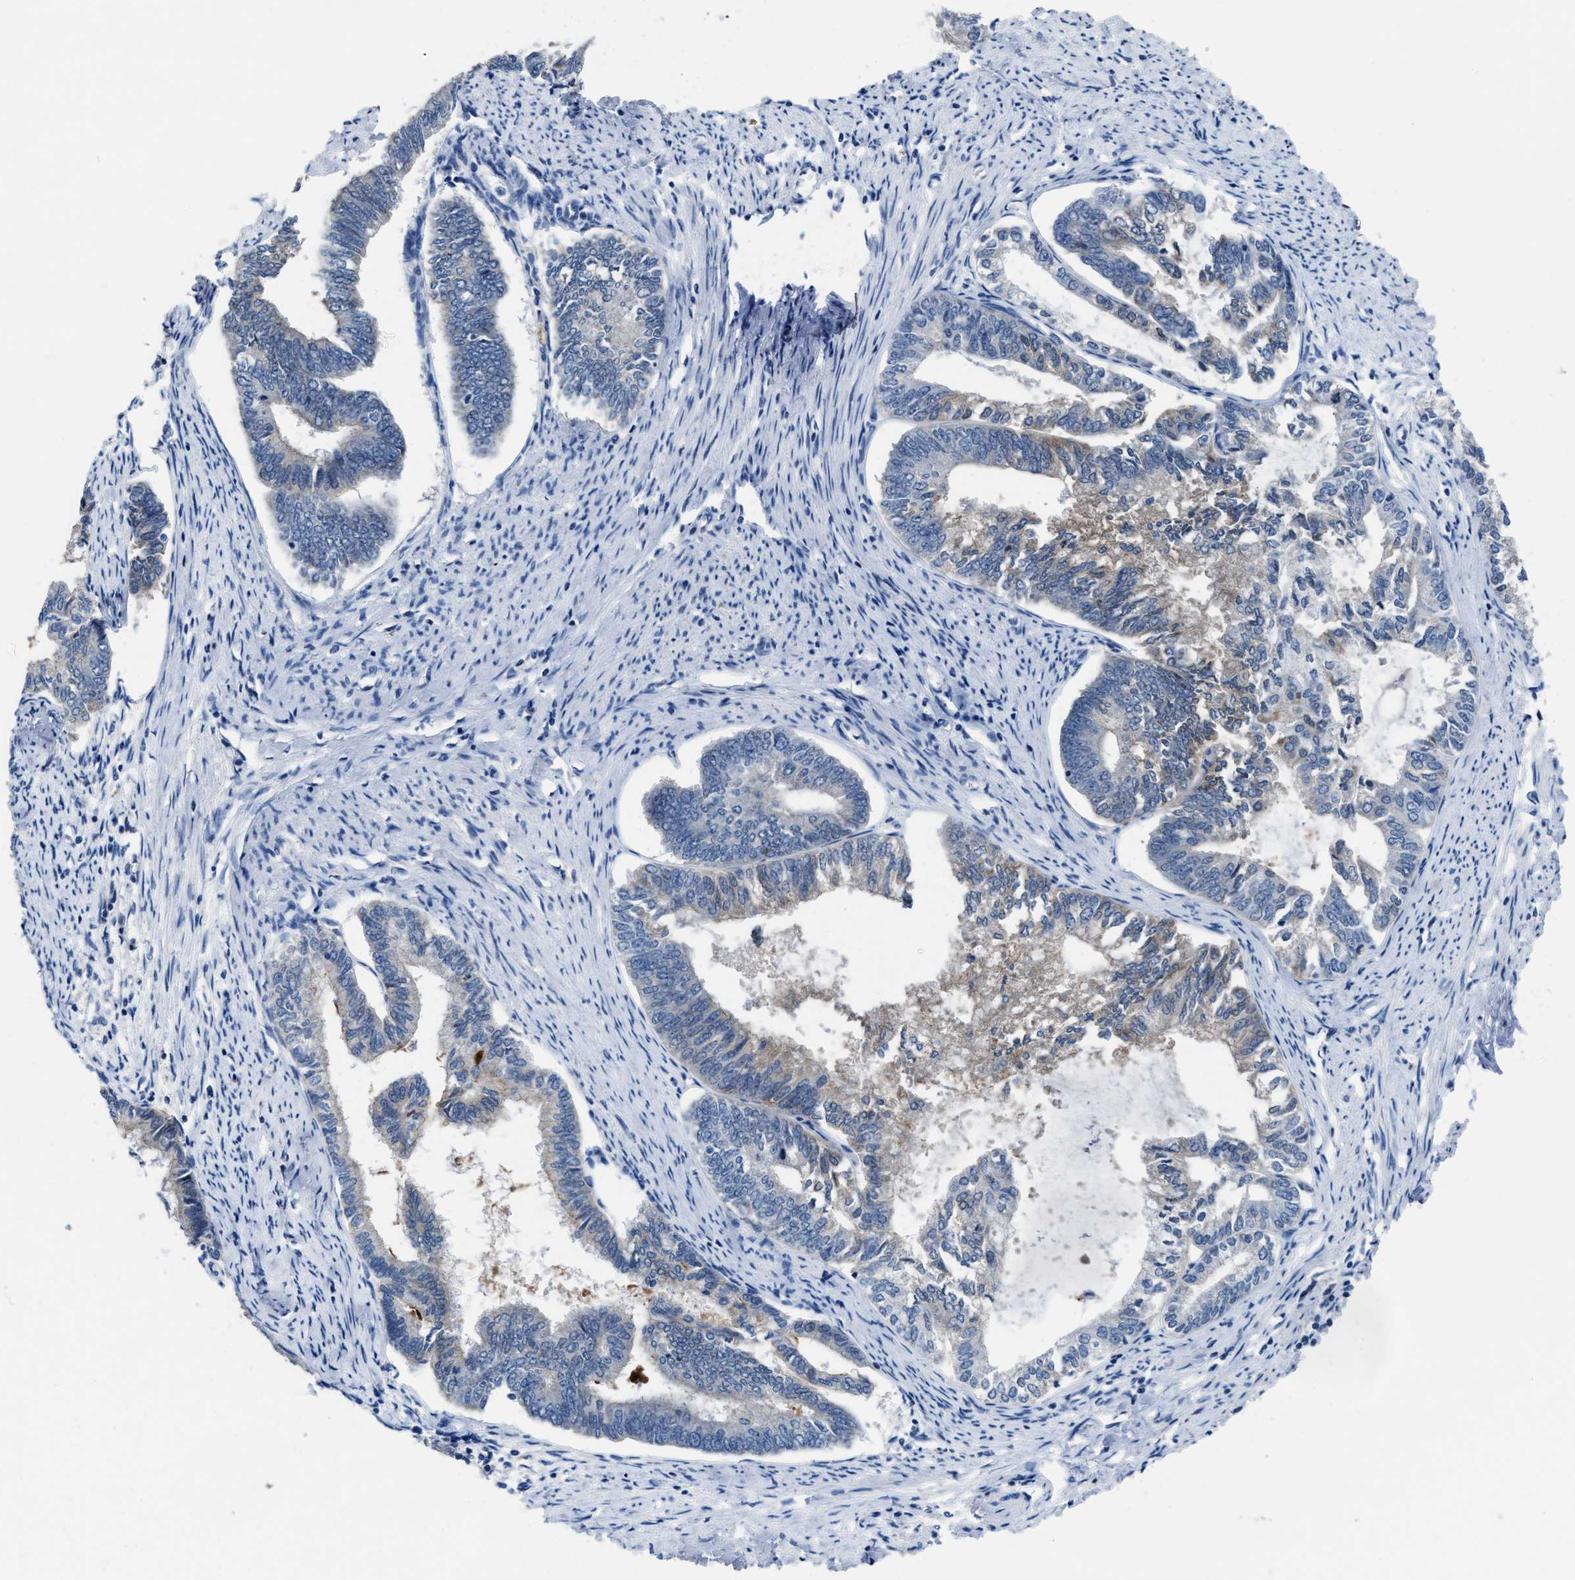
{"staining": {"intensity": "negative", "quantity": "none", "location": "none"}, "tissue": "endometrial cancer", "cell_type": "Tumor cells", "image_type": "cancer", "snomed": [{"axis": "morphology", "description": "Adenocarcinoma, NOS"}, {"axis": "topography", "description": "Endometrium"}], "caption": "Immunohistochemistry of adenocarcinoma (endometrial) displays no expression in tumor cells.", "gene": "GHITM", "patient": {"sex": "female", "age": 86}}